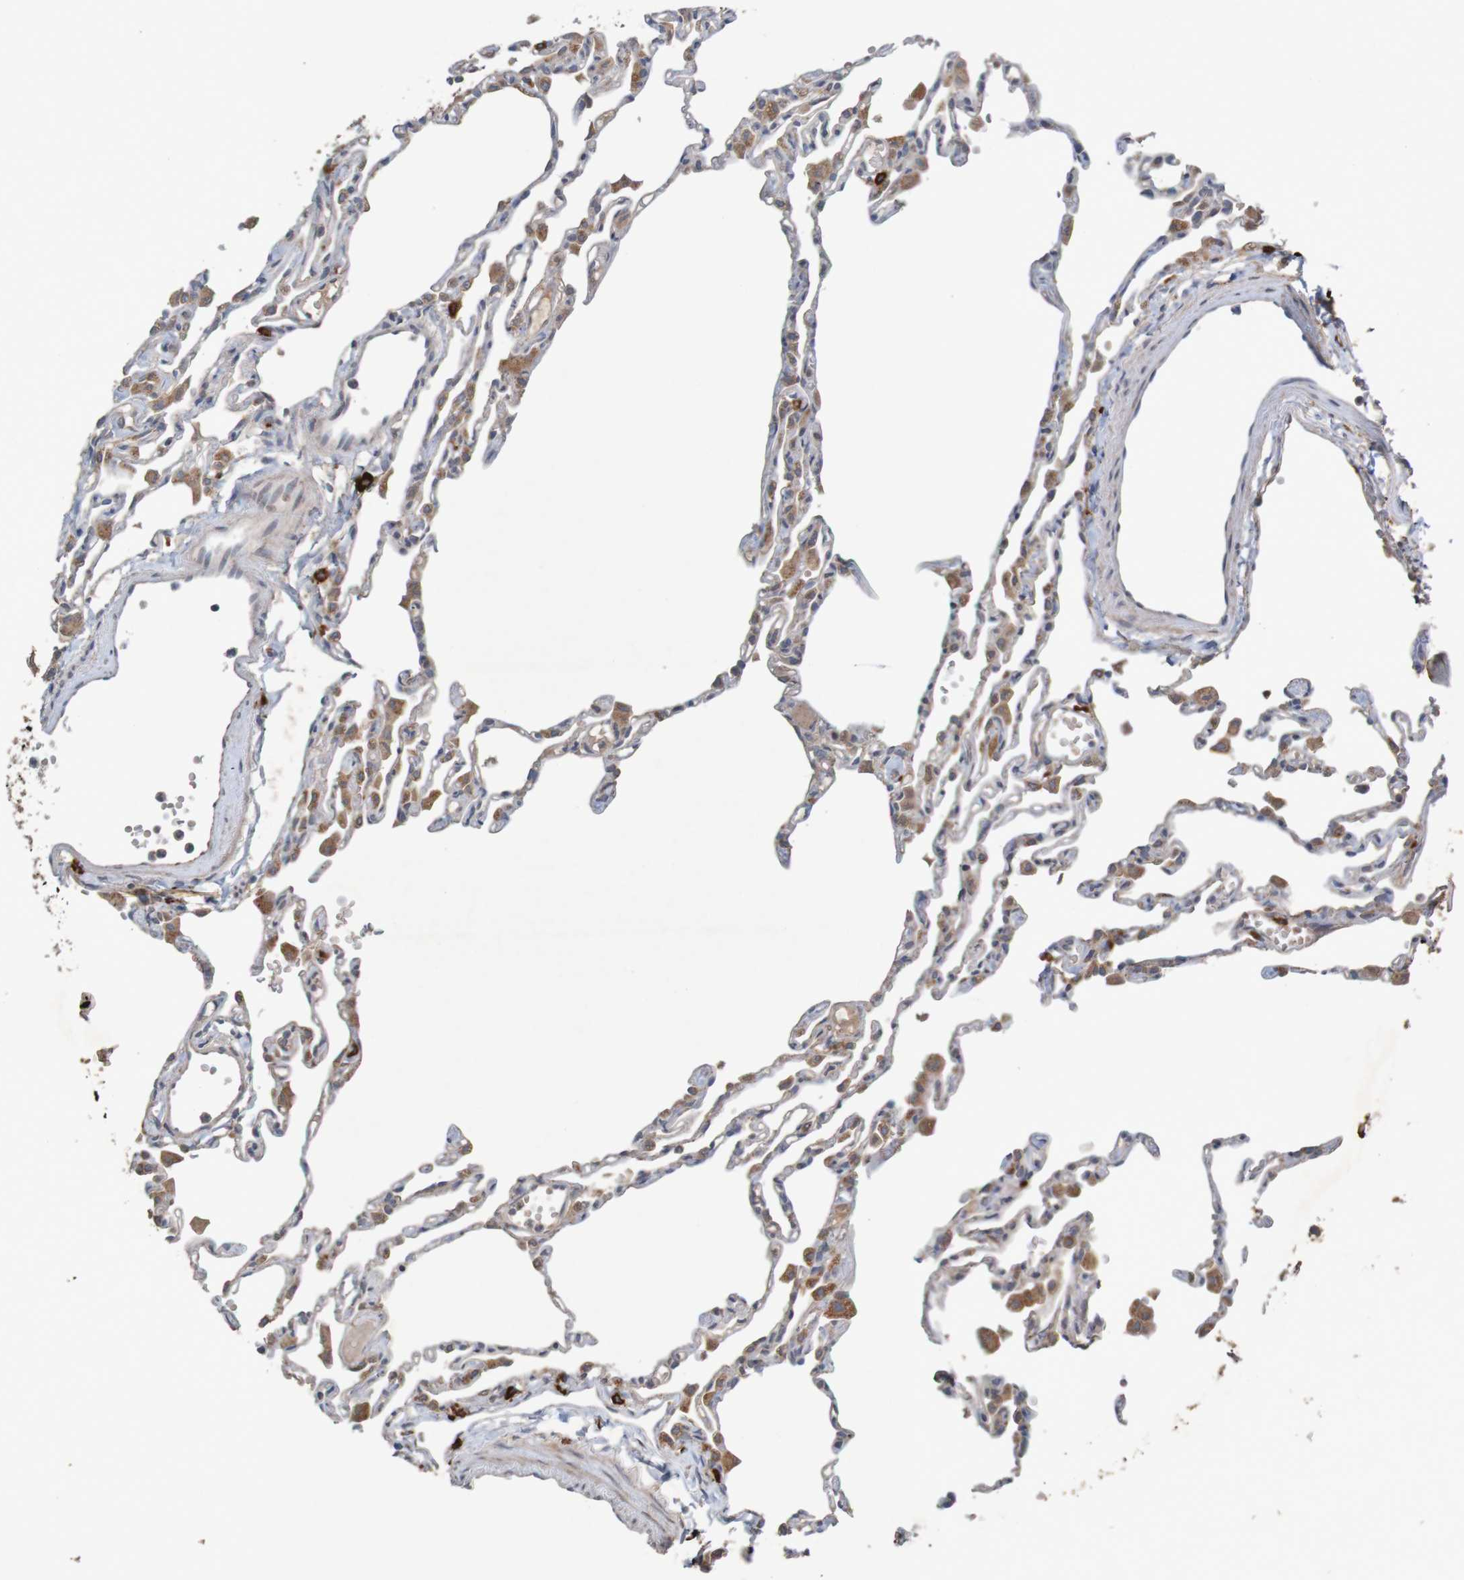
{"staining": {"intensity": "strong", "quantity": "<25%", "location": "cytoplasmic/membranous"}, "tissue": "lung", "cell_type": "Alveolar cells", "image_type": "normal", "snomed": [{"axis": "morphology", "description": "Normal tissue, NOS"}, {"axis": "topography", "description": "Lung"}], "caption": "About <25% of alveolar cells in unremarkable human lung demonstrate strong cytoplasmic/membranous protein expression as visualized by brown immunohistochemical staining.", "gene": "B3GAT2", "patient": {"sex": "female", "age": 49}}